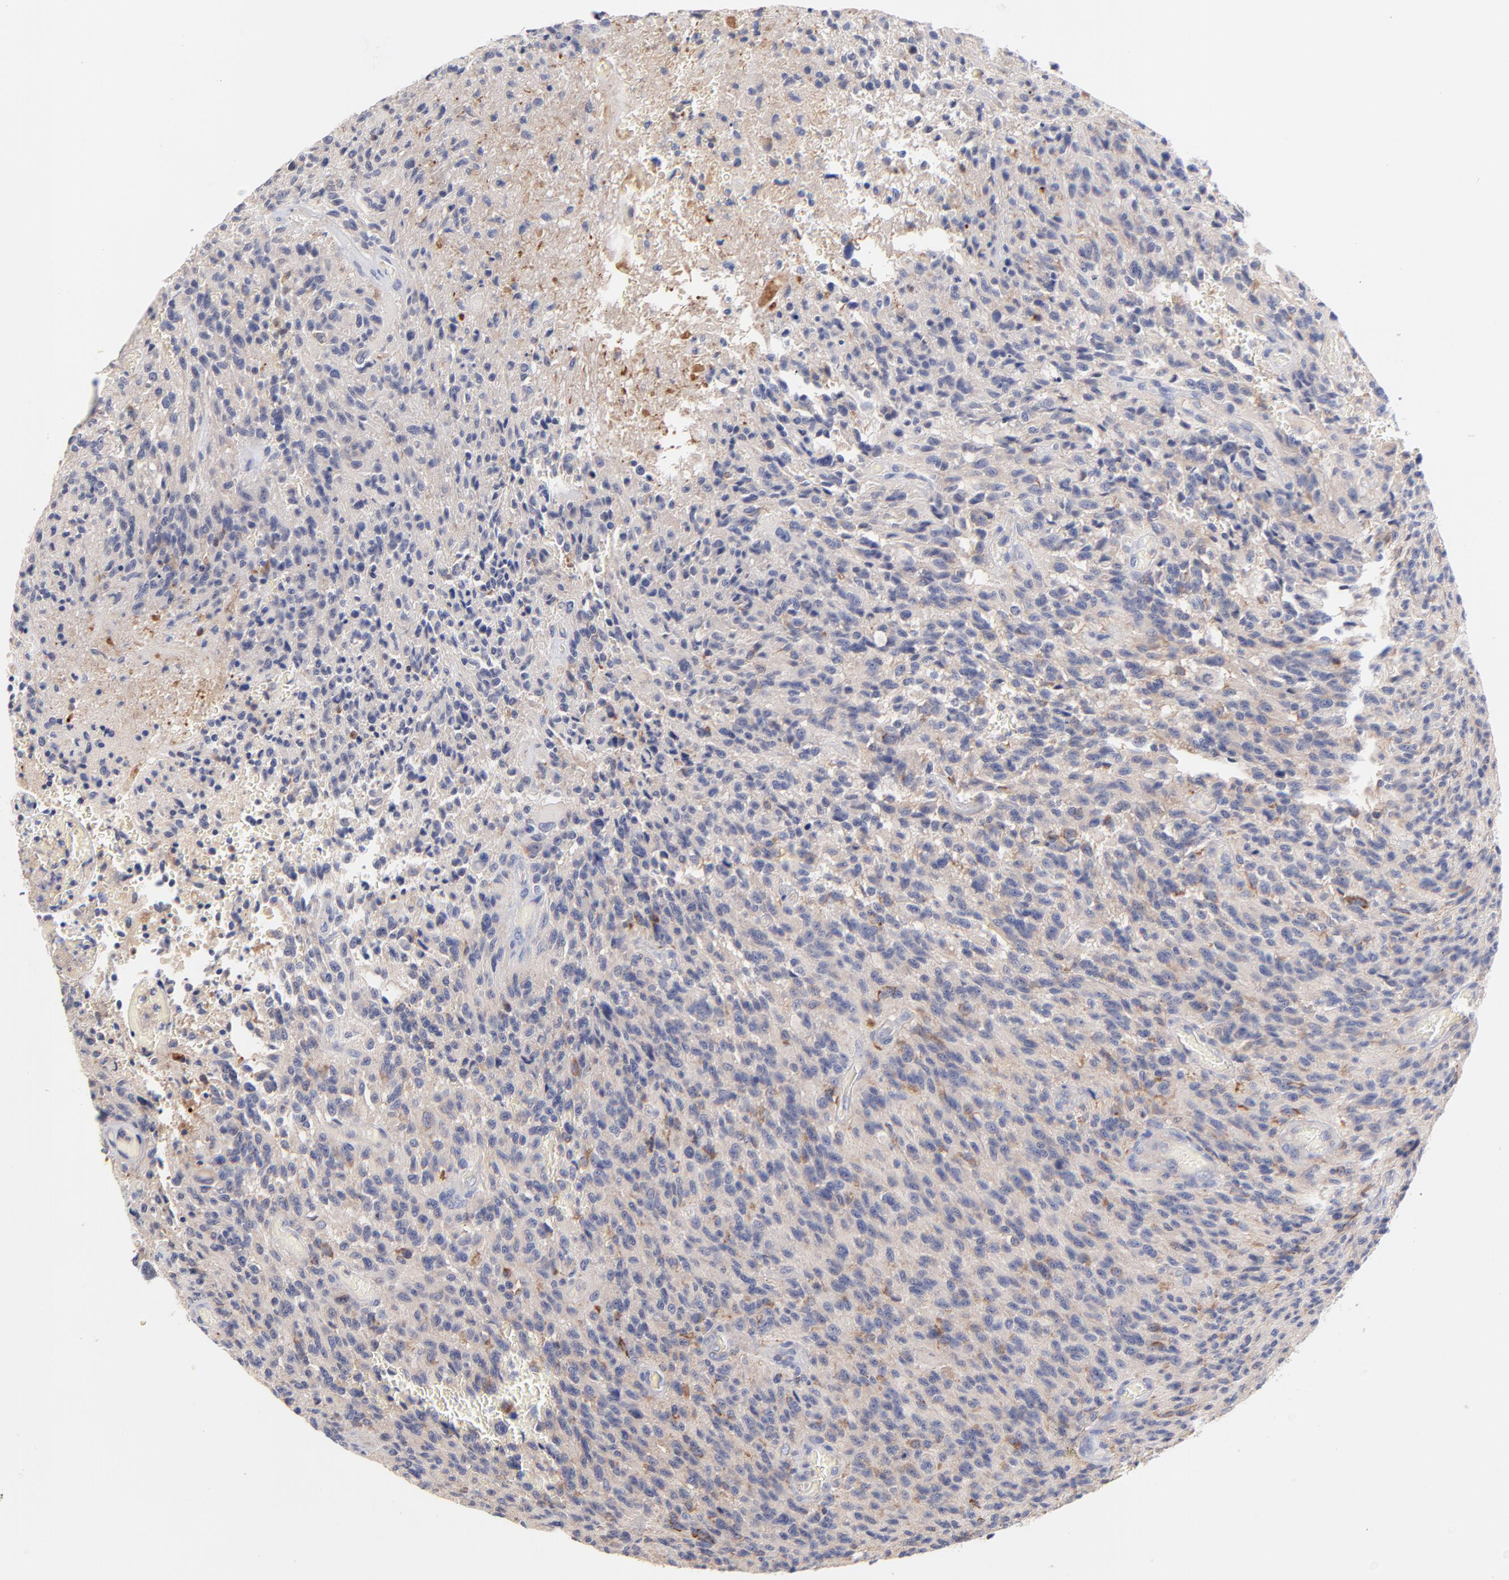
{"staining": {"intensity": "weak", "quantity": "25%-75%", "location": "cytoplasmic/membranous"}, "tissue": "glioma", "cell_type": "Tumor cells", "image_type": "cancer", "snomed": [{"axis": "morphology", "description": "Normal tissue, NOS"}, {"axis": "morphology", "description": "Glioma, malignant, High grade"}, {"axis": "topography", "description": "Cerebral cortex"}], "caption": "Human glioma stained with a protein marker exhibits weak staining in tumor cells.", "gene": "KREMEN2", "patient": {"sex": "male", "age": 56}}